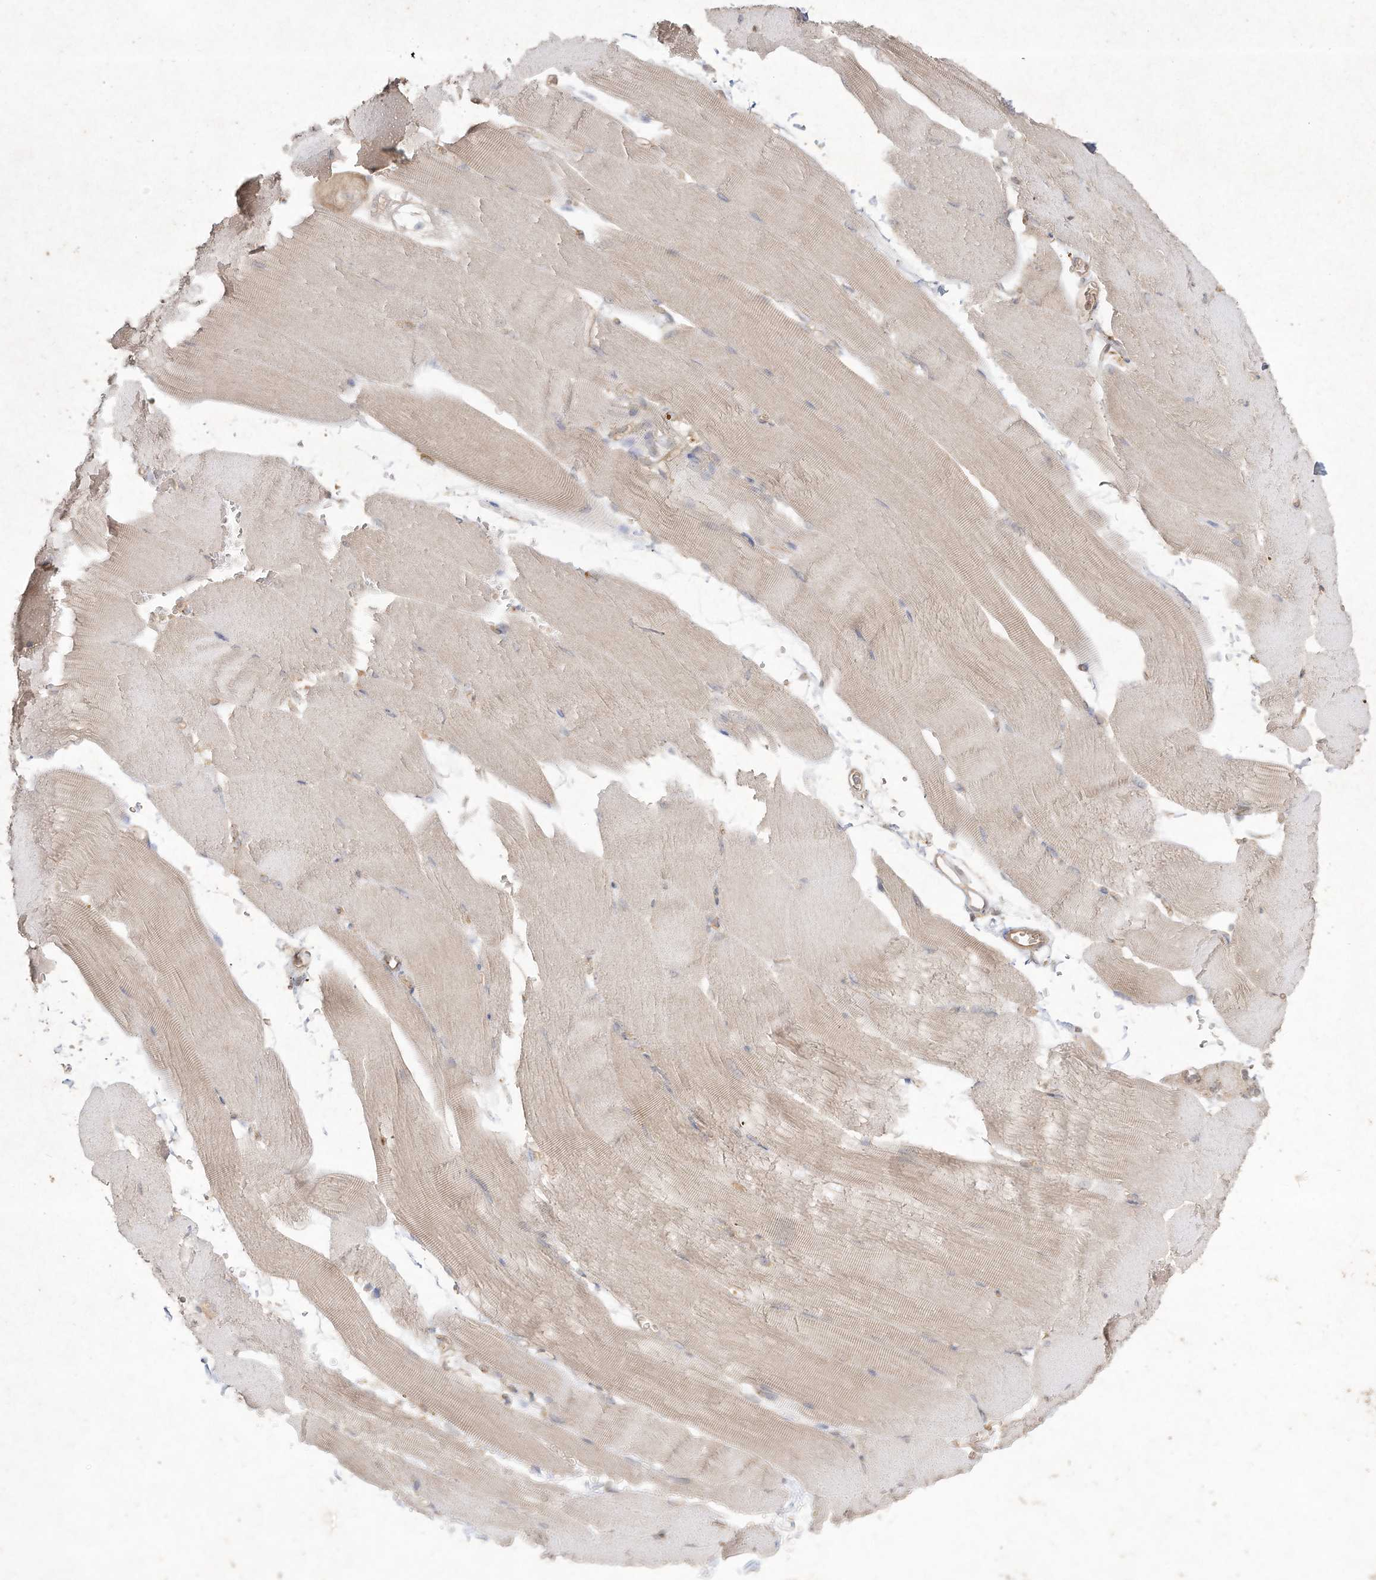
{"staining": {"intensity": "weak", "quantity": "25%-75%", "location": "cytoplasmic/membranous"}, "tissue": "skeletal muscle", "cell_type": "Myocytes", "image_type": "normal", "snomed": [{"axis": "morphology", "description": "Normal tissue, NOS"}, {"axis": "topography", "description": "Skeletal muscle"}, {"axis": "topography", "description": "Parathyroid gland"}], "caption": "Skeletal muscle stained for a protein reveals weak cytoplasmic/membranous positivity in myocytes. The staining was performed using DAB to visualize the protein expression in brown, while the nuclei were stained in blue with hematoxylin (Magnification: 20x).", "gene": "DYNC1I2", "patient": {"sex": "female", "age": 37}}